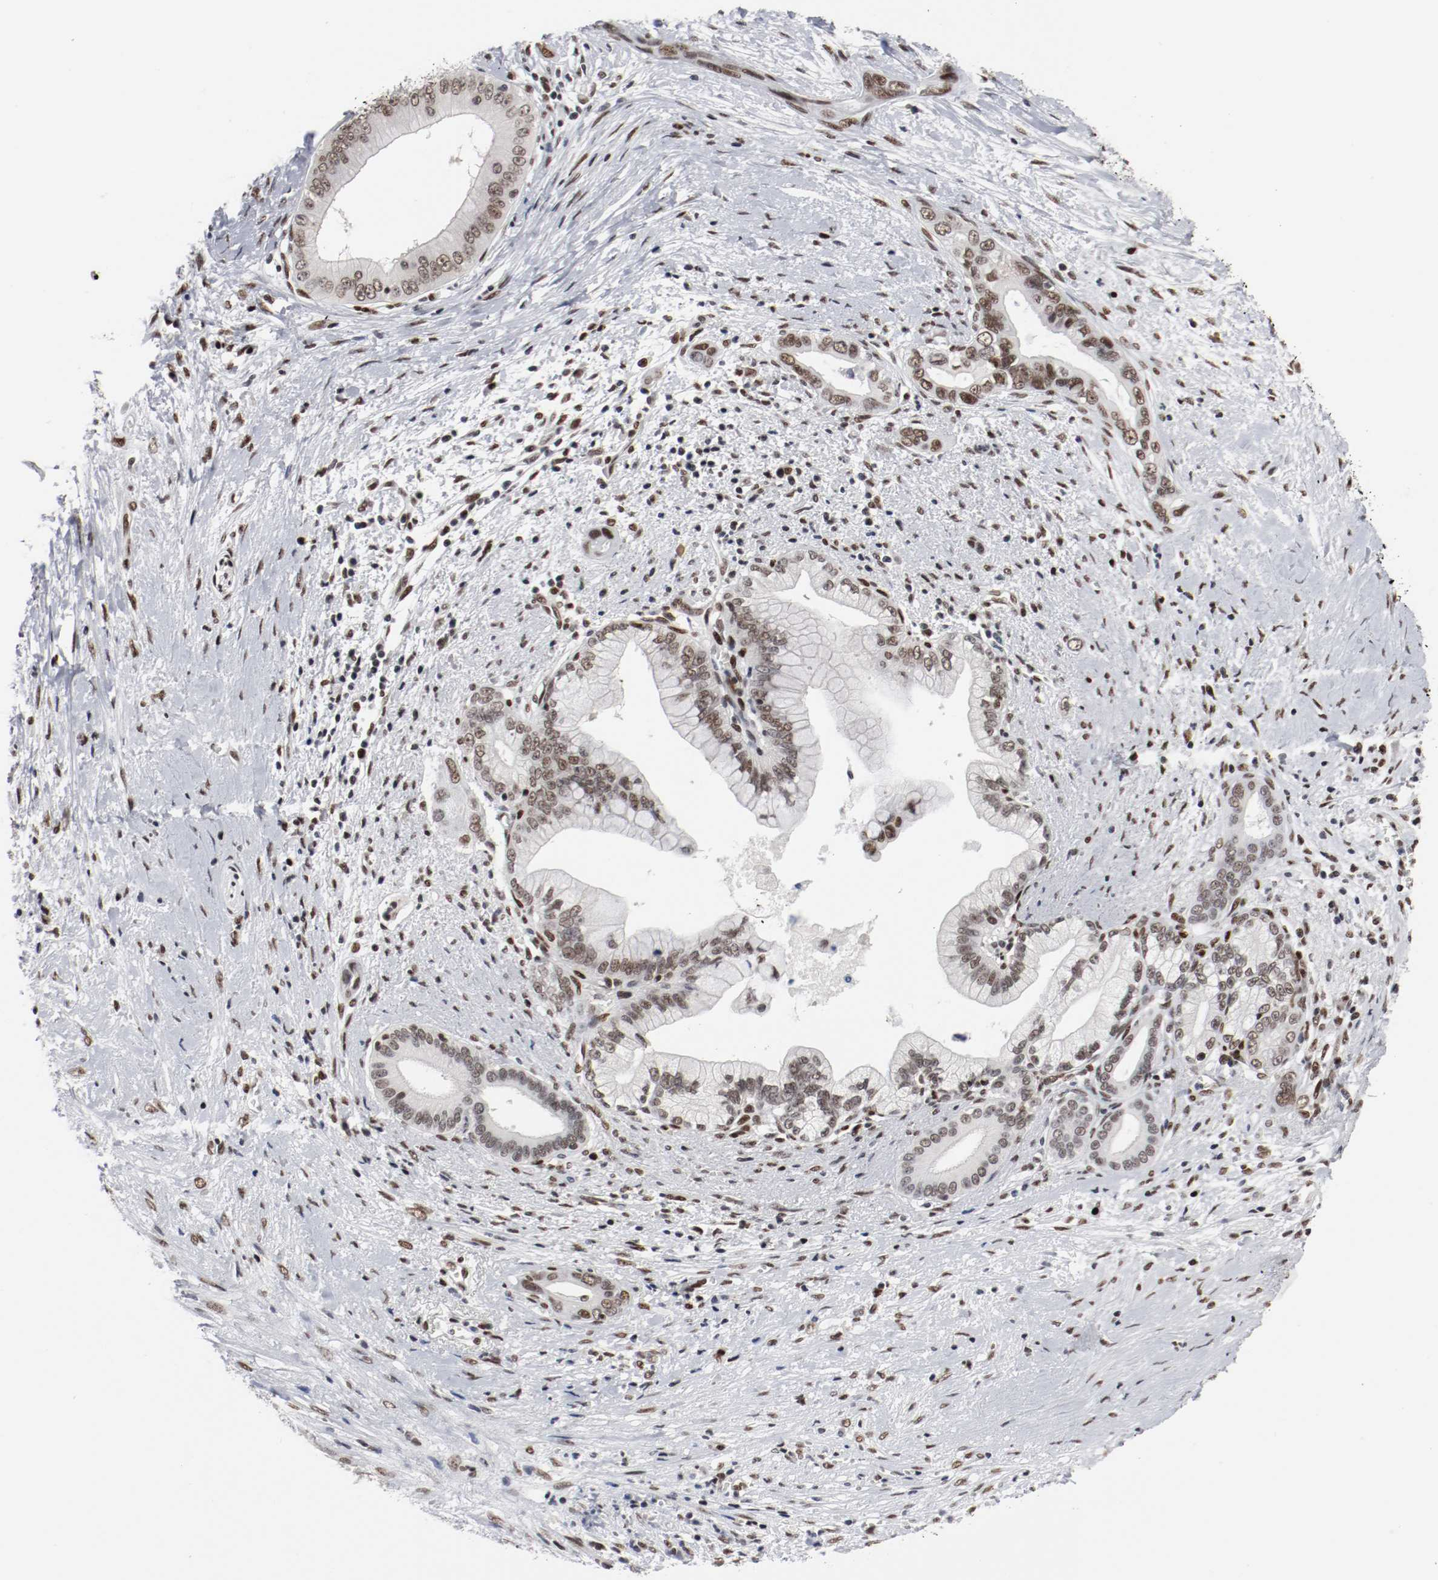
{"staining": {"intensity": "moderate", "quantity": ">75%", "location": "nuclear"}, "tissue": "pancreatic cancer", "cell_type": "Tumor cells", "image_type": "cancer", "snomed": [{"axis": "morphology", "description": "Adenocarcinoma, NOS"}, {"axis": "topography", "description": "Pancreas"}], "caption": "About >75% of tumor cells in pancreatic cancer (adenocarcinoma) demonstrate moderate nuclear protein staining as visualized by brown immunohistochemical staining.", "gene": "MEF2D", "patient": {"sex": "male", "age": 59}}